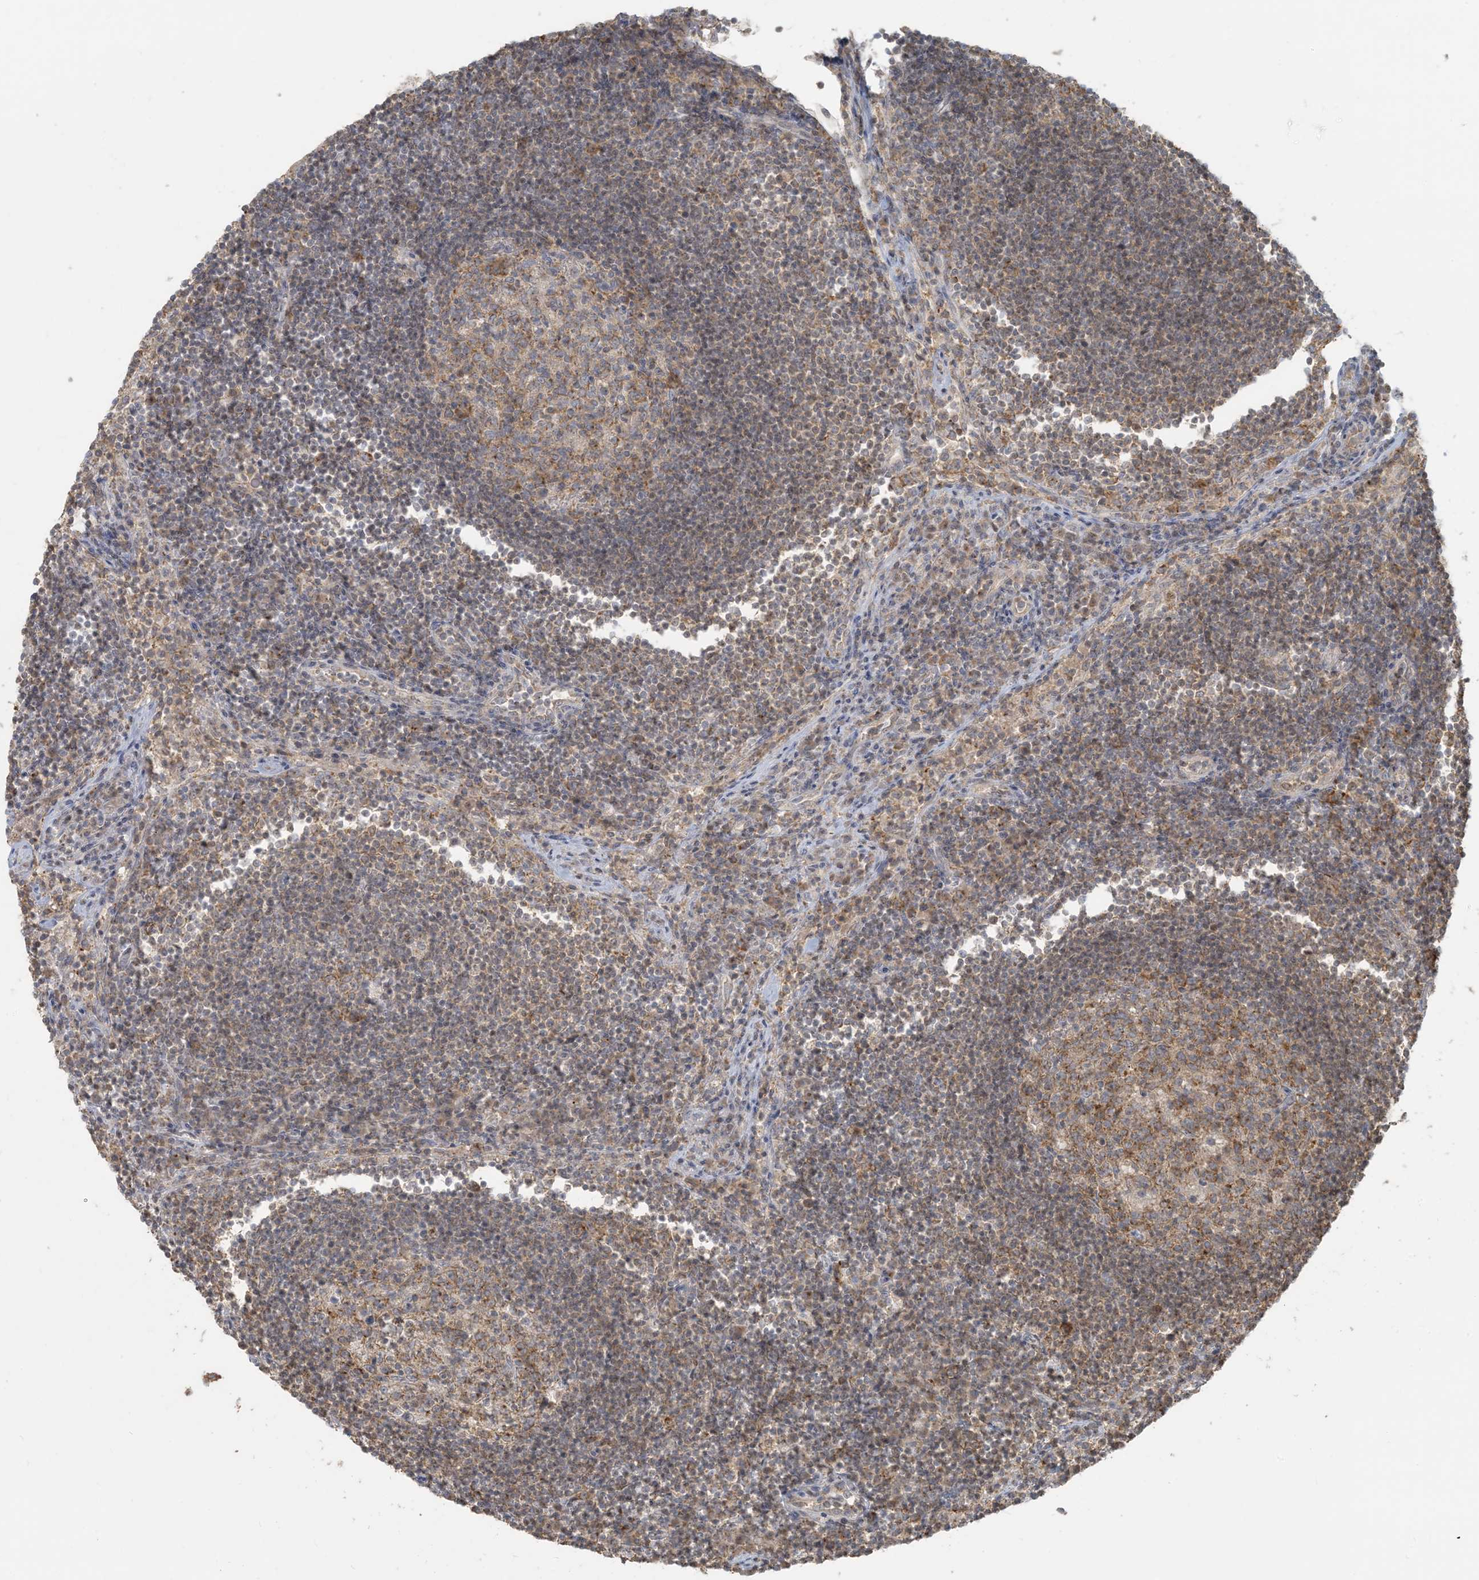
{"staining": {"intensity": "moderate", "quantity": "25%-75%", "location": "cytoplasmic/membranous"}, "tissue": "lymph node", "cell_type": "Germinal center cells", "image_type": "normal", "snomed": [{"axis": "morphology", "description": "Normal tissue, NOS"}, {"axis": "topography", "description": "Lymph node"}], "caption": "Protein expression analysis of unremarkable lymph node demonstrates moderate cytoplasmic/membranous staining in about 25%-75% of germinal center cells.", "gene": "HACL1", "patient": {"sex": "female", "age": 53}}